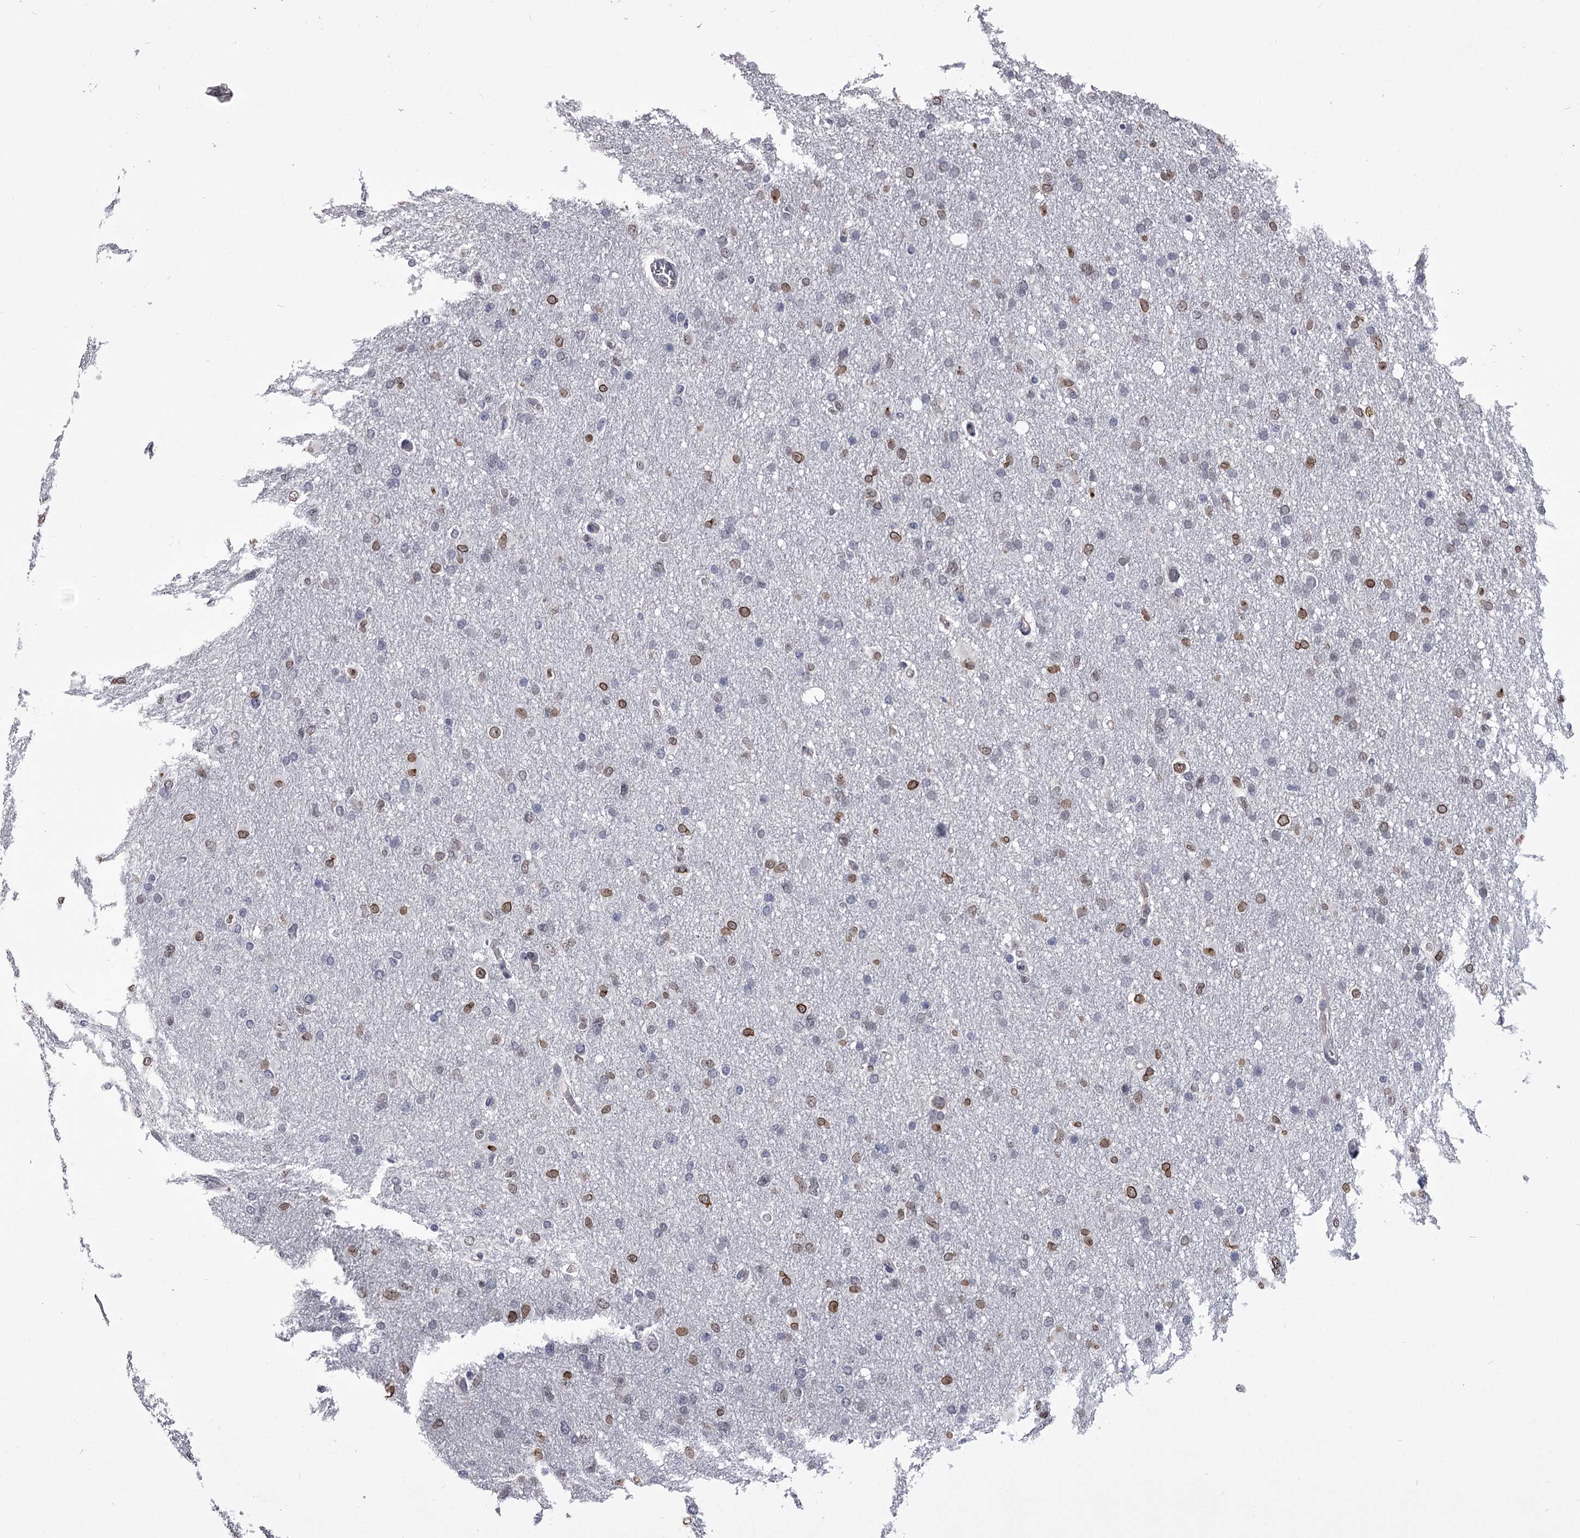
{"staining": {"intensity": "moderate", "quantity": "<25%", "location": "cytoplasmic/membranous,nuclear"}, "tissue": "glioma", "cell_type": "Tumor cells", "image_type": "cancer", "snomed": [{"axis": "morphology", "description": "Glioma, malignant, High grade"}, {"axis": "topography", "description": "Cerebral cortex"}], "caption": "This is an image of immunohistochemistry (IHC) staining of malignant glioma (high-grade), which shows moderate staining in the cytoplasmic/membranous and nuclear of tumor cells.", "gene": "OVOL2", "patient": {"sex": "female", "age": 36}}